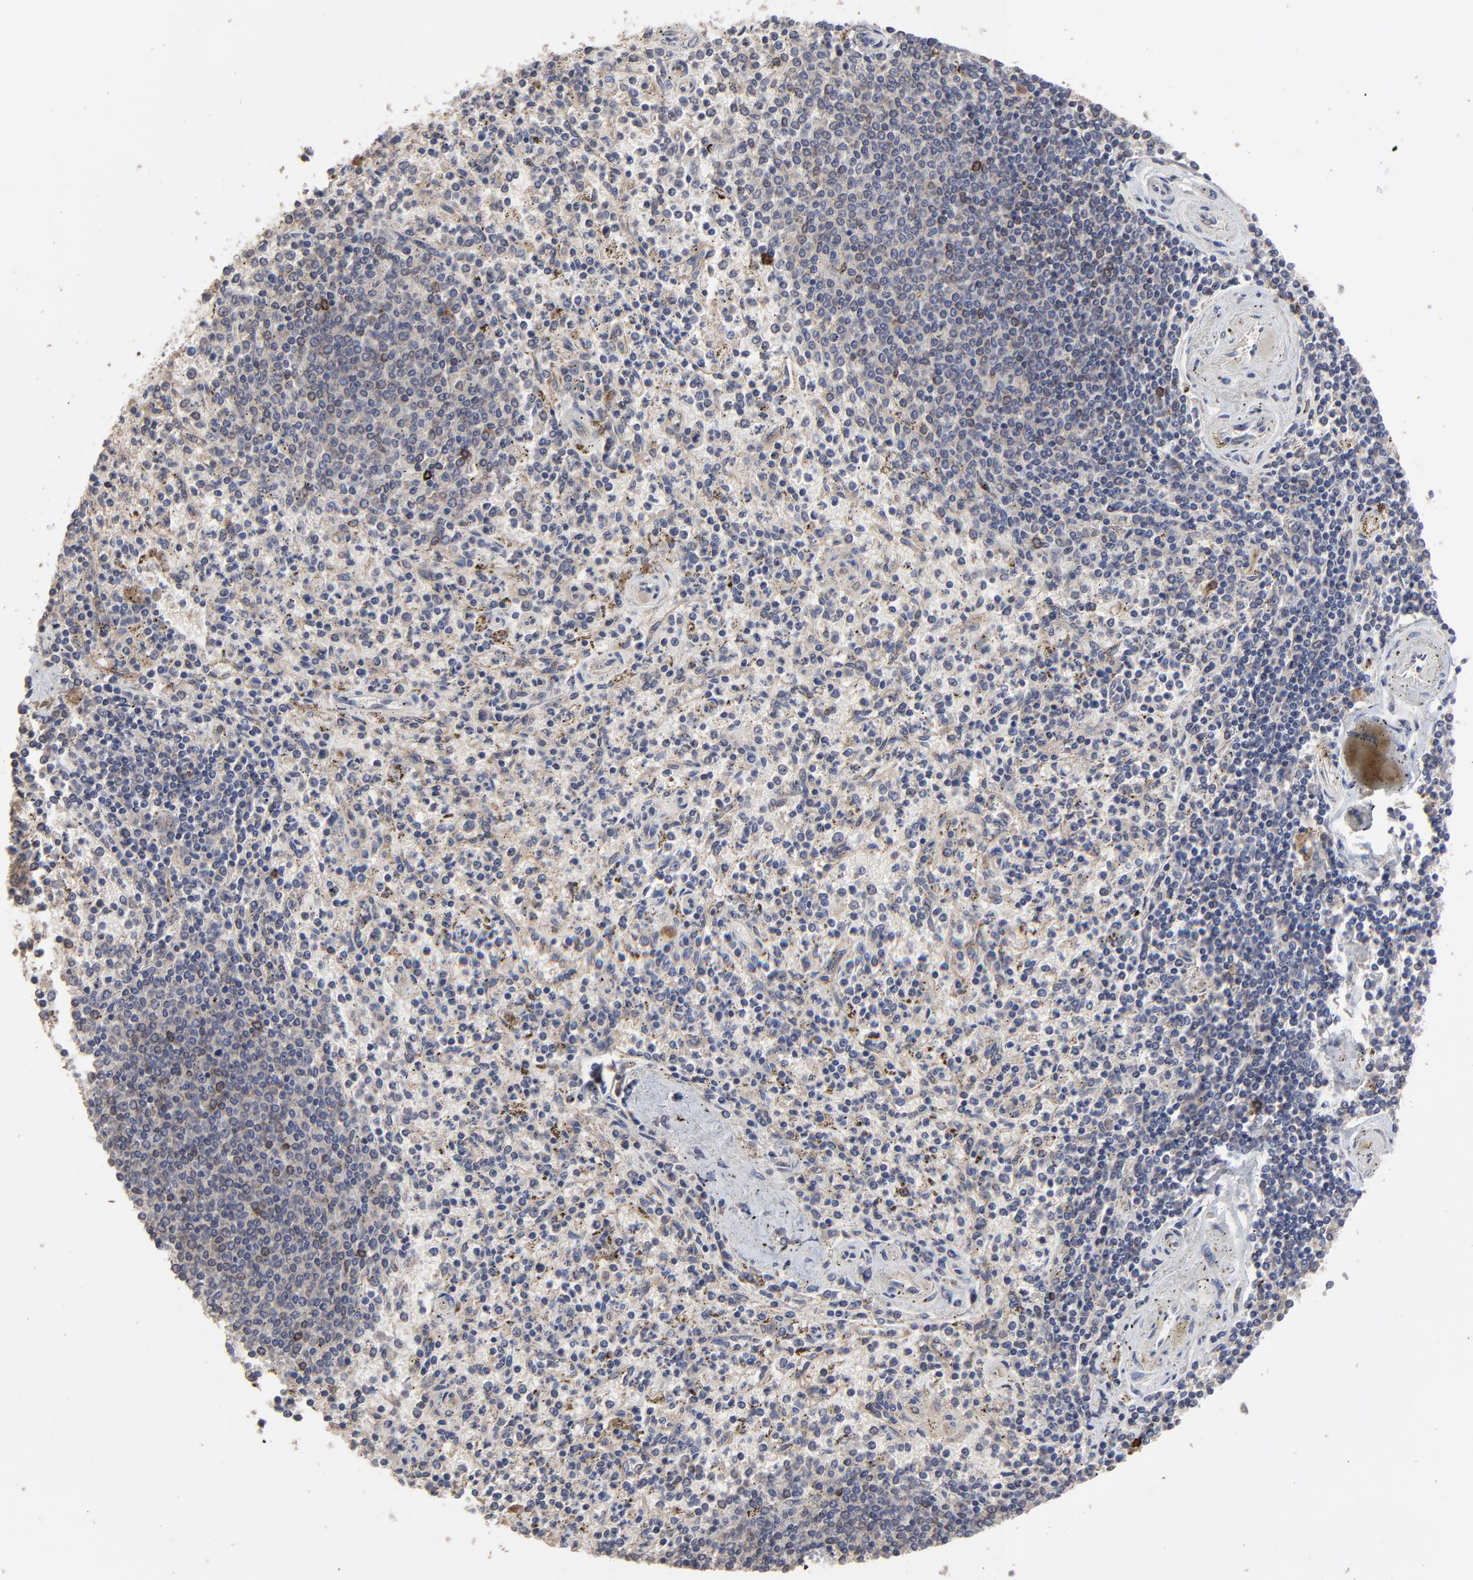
{"staining": {"intensity": "negative", "quantity": "none", "location": "none"}, "tissue": "spleen", "cell_type": "Cells in red pulp", "image_type": "normal", "snomed": [{"axis": "morphology", "description": "Normal tissue, NOS"}, {"axis": "topography", "description": "Spleen"}], "caption": "A micrograph of human spleen is negative for staining in cells in red pulp. (Immunohistochemistry, brightfield microscopy, high magnification).", "gene": "VPREB3", "patient": {"sex": "male", "age": 72}}